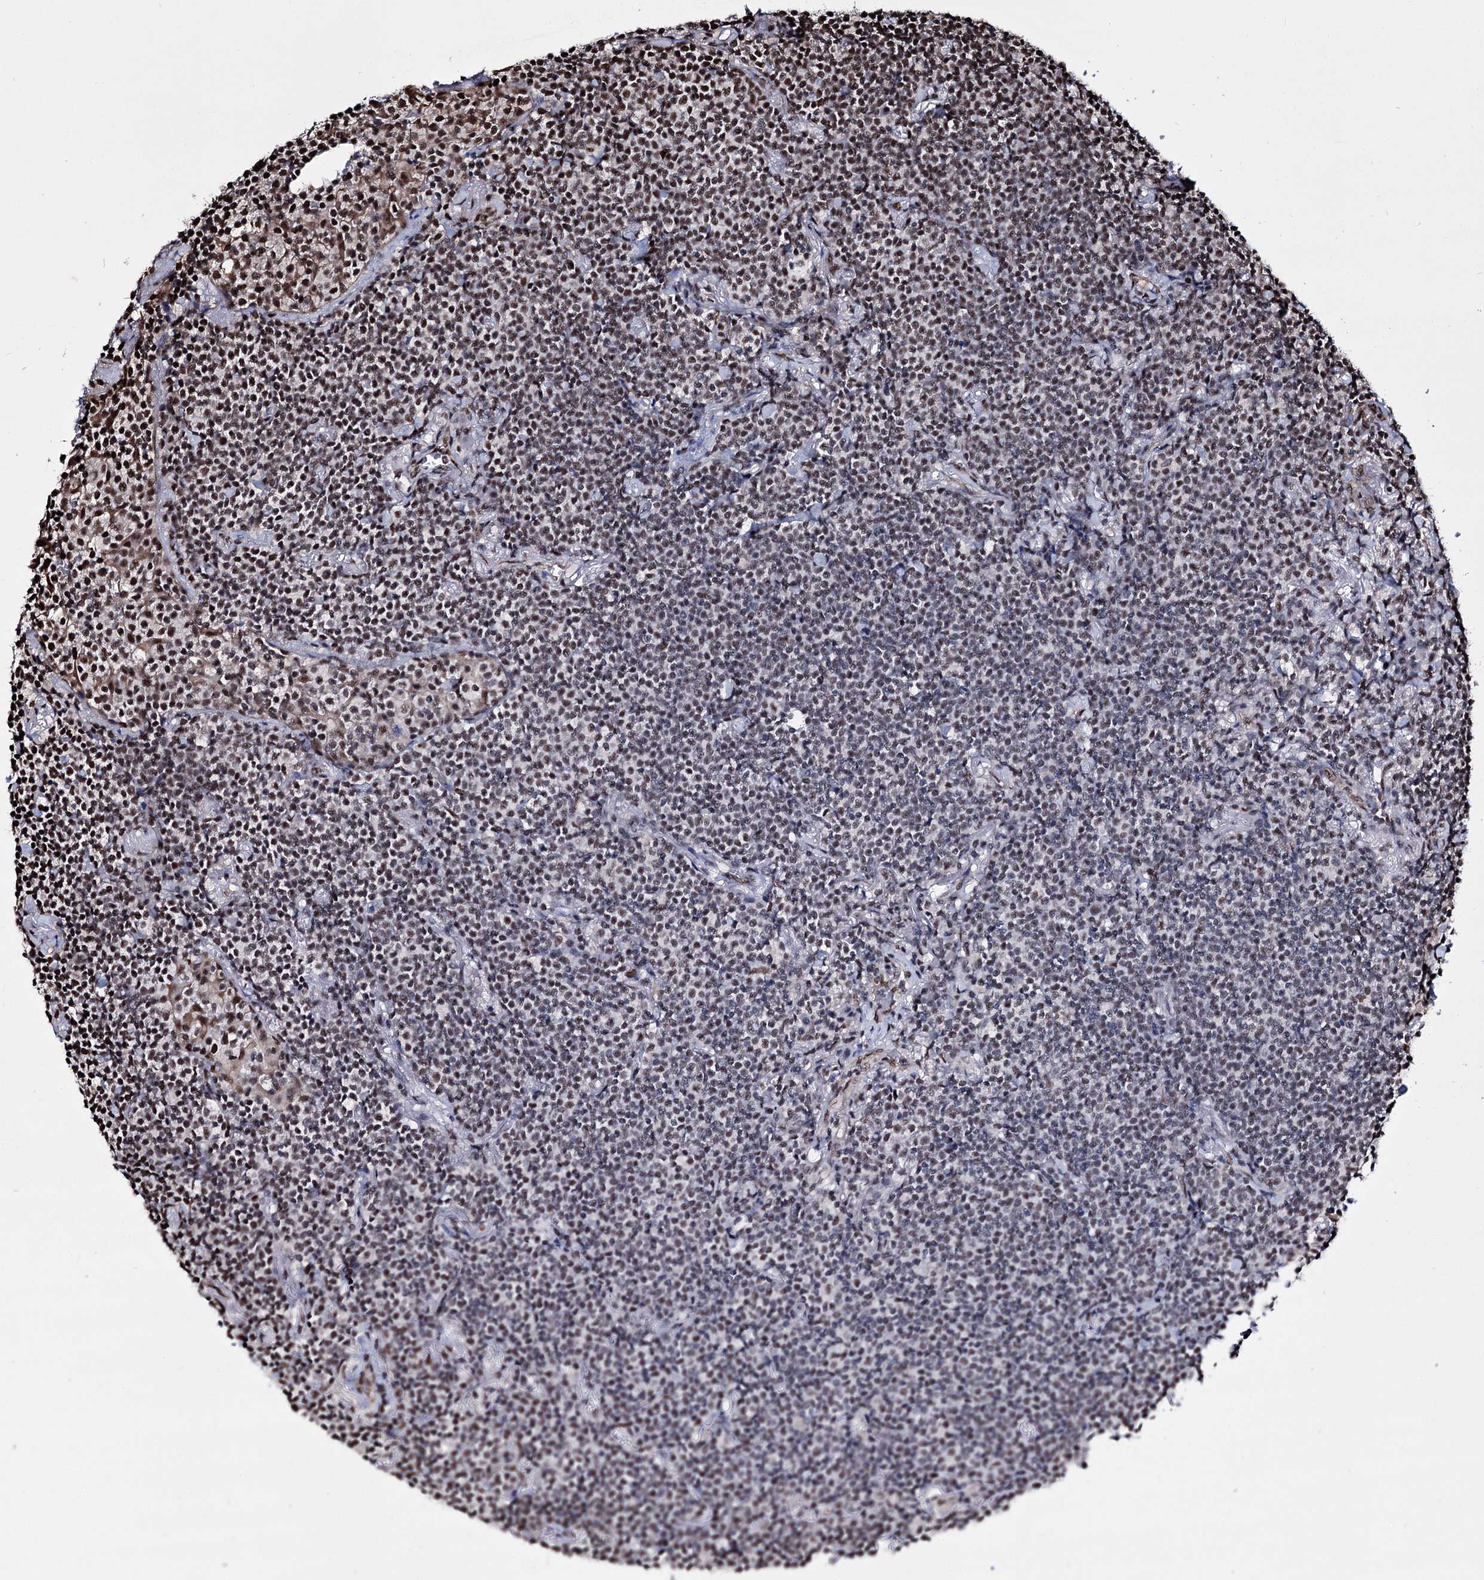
{"staining": {"intensity": "moderate", "quantity": "25%-75%", "location": "nuclear"}, "tissue": "lymphoma", "cell_type": "Tumor cells", "image_type": "cancer", "snomed": [{"axis": "morphology", "description": "Malignant lymphoma, non-Hodgkin's type, Low grade"}, {"axis": "topography", "description": "Lung"}], "caption": "Tumor cells exhibit medium levels of moderate nuclear positivity in about 25%-75% of cells in human low-grade malignant lymphoma, non-Hodgkin's type.", "gene": "CHMP7", "patient": {"sex": "female", "age": 71}}